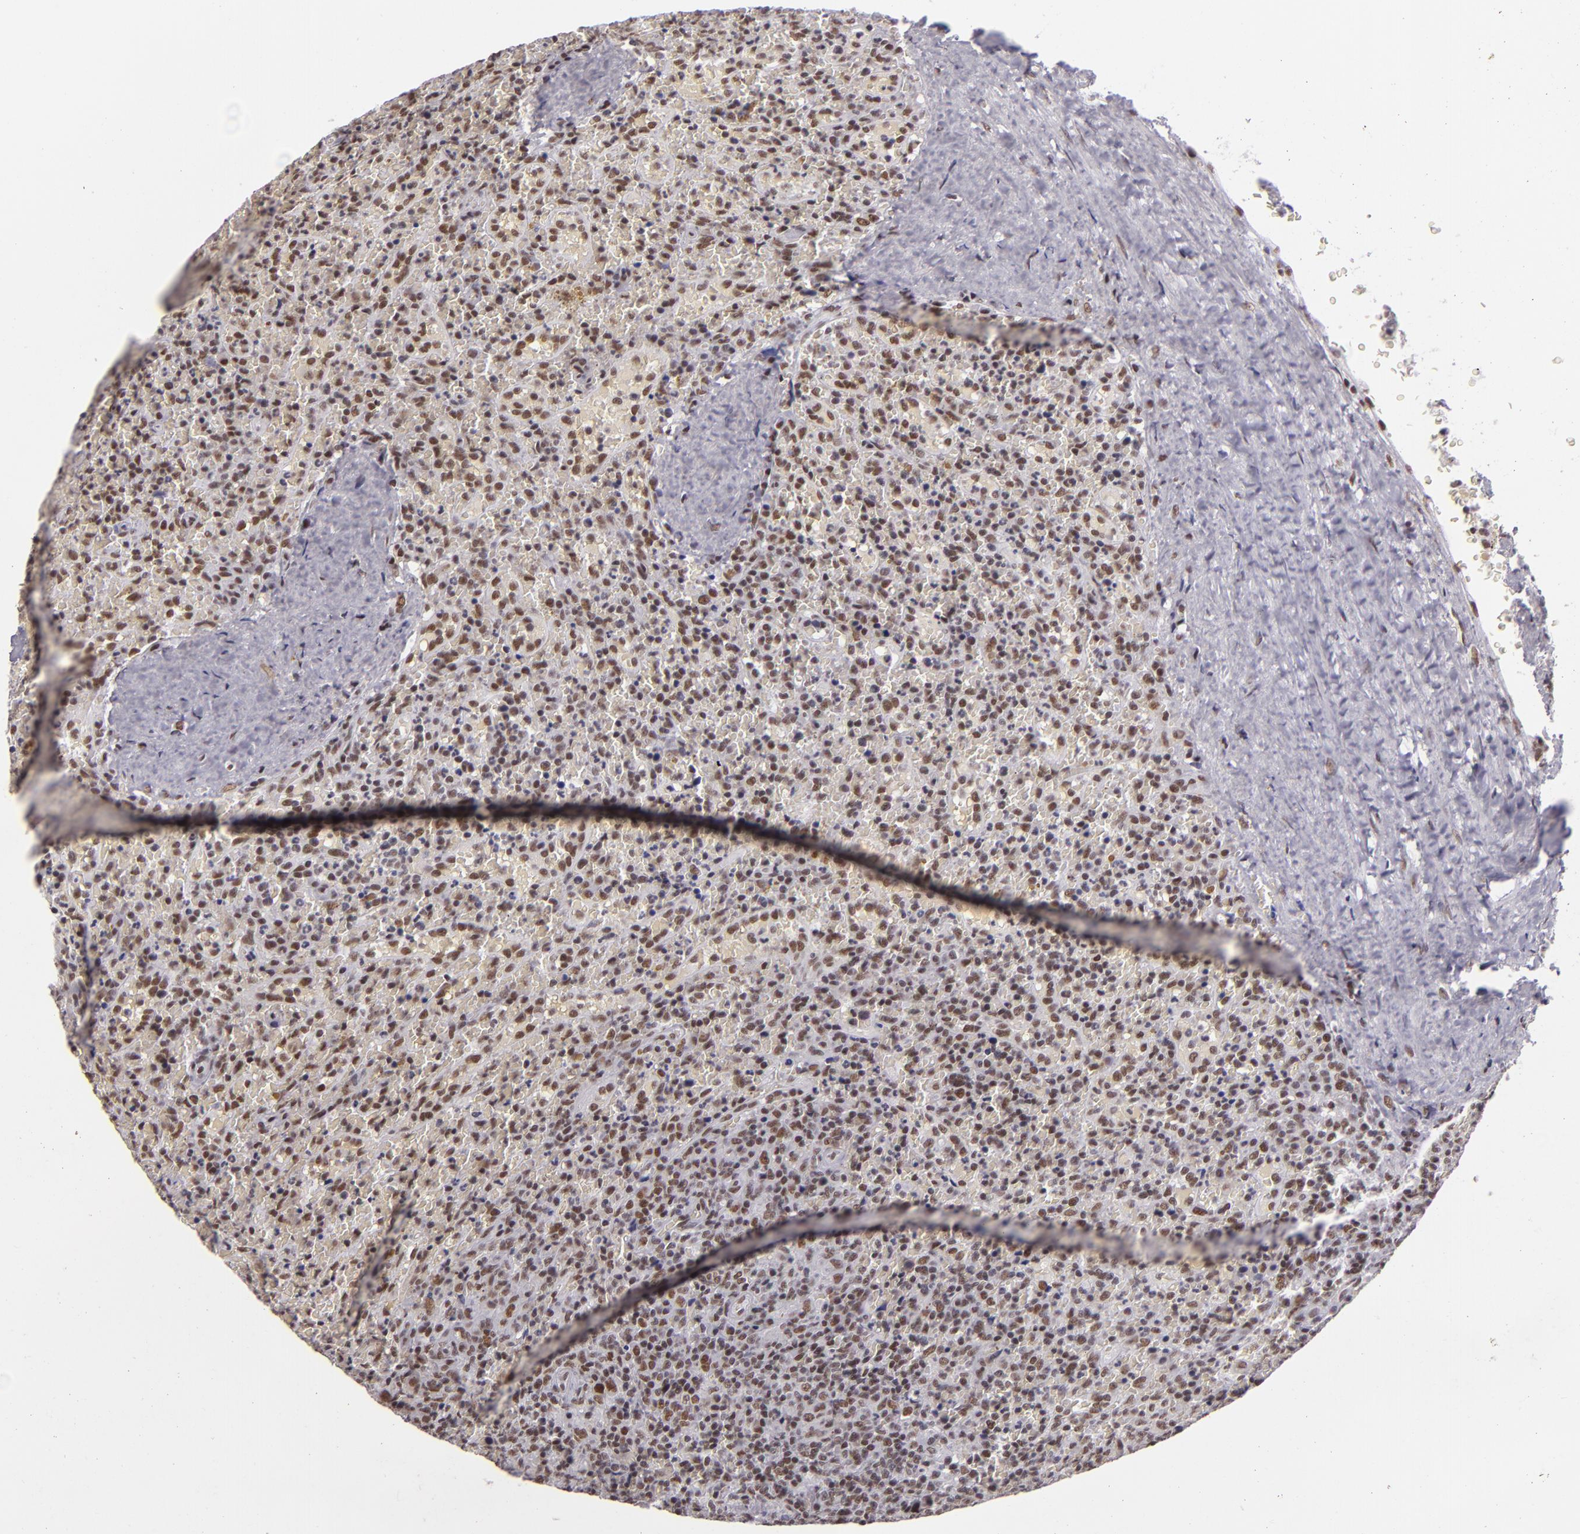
{"staining": {"intensity": "weak", "quantity": ">75%", "location": "nuclear"}, "tissue": "lymphoma", "cell_type": "Tumor cells", "image_type": "cancer", "snomed": [{"axis": "morphology", "description": "Malignant lymphoma, non-Hodgkin's type, High grade"}, {"axis": "topography", "description": "Spleen"}, {"axis": "topography", "description": "Lymph node"}], "caption": "An image of human malignant lymphoma, non-Hodgkin's type (high-grade) stained for a protein shows weak nuclear brown staining in tumor cells. The staining was performed using DAB, with brown indicating positive protein expression. Nuclei are stained blue with hematoxylin.", "gene": "BRD8", "patient": {"sex": "female", "age": 70}}